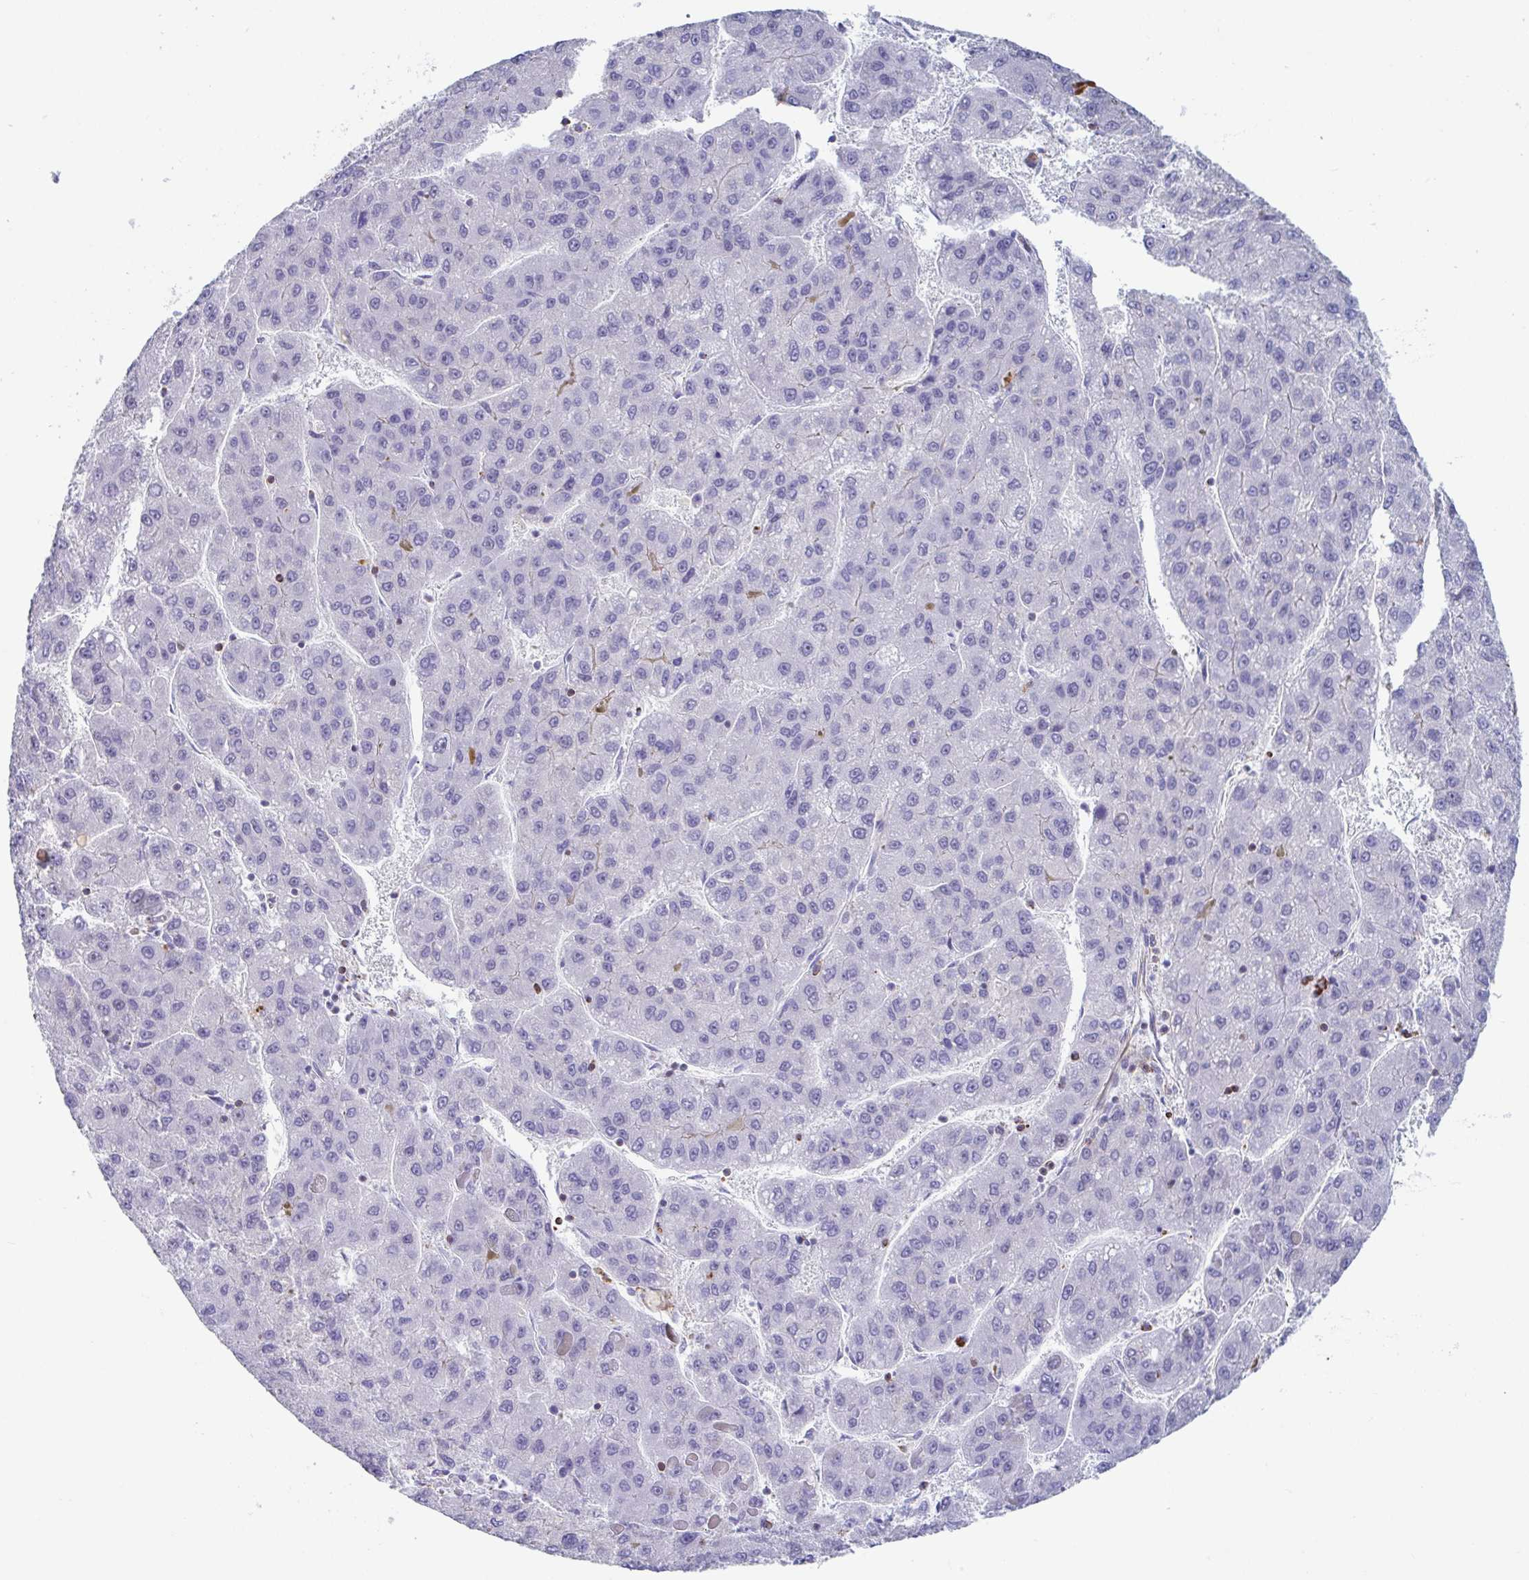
{"staining": {"intensity": "negative", "quantity": "none", "location": "none"}, "tissue": "liver cancer", "cell_type": "Tumor cells", "image_type": "cancer", "snomed": [{"axis": "morphology", "description": "Carcinoma, Hepatocellular, NOS"}, {"axis": "topography", "description": "Liver"}], "caption": "This is an IHC photomicrograph of human liver cancer. There is no staining in tumor cells.", "gene": "WDR72", "patient": {"sex": "female", "age": 82}}